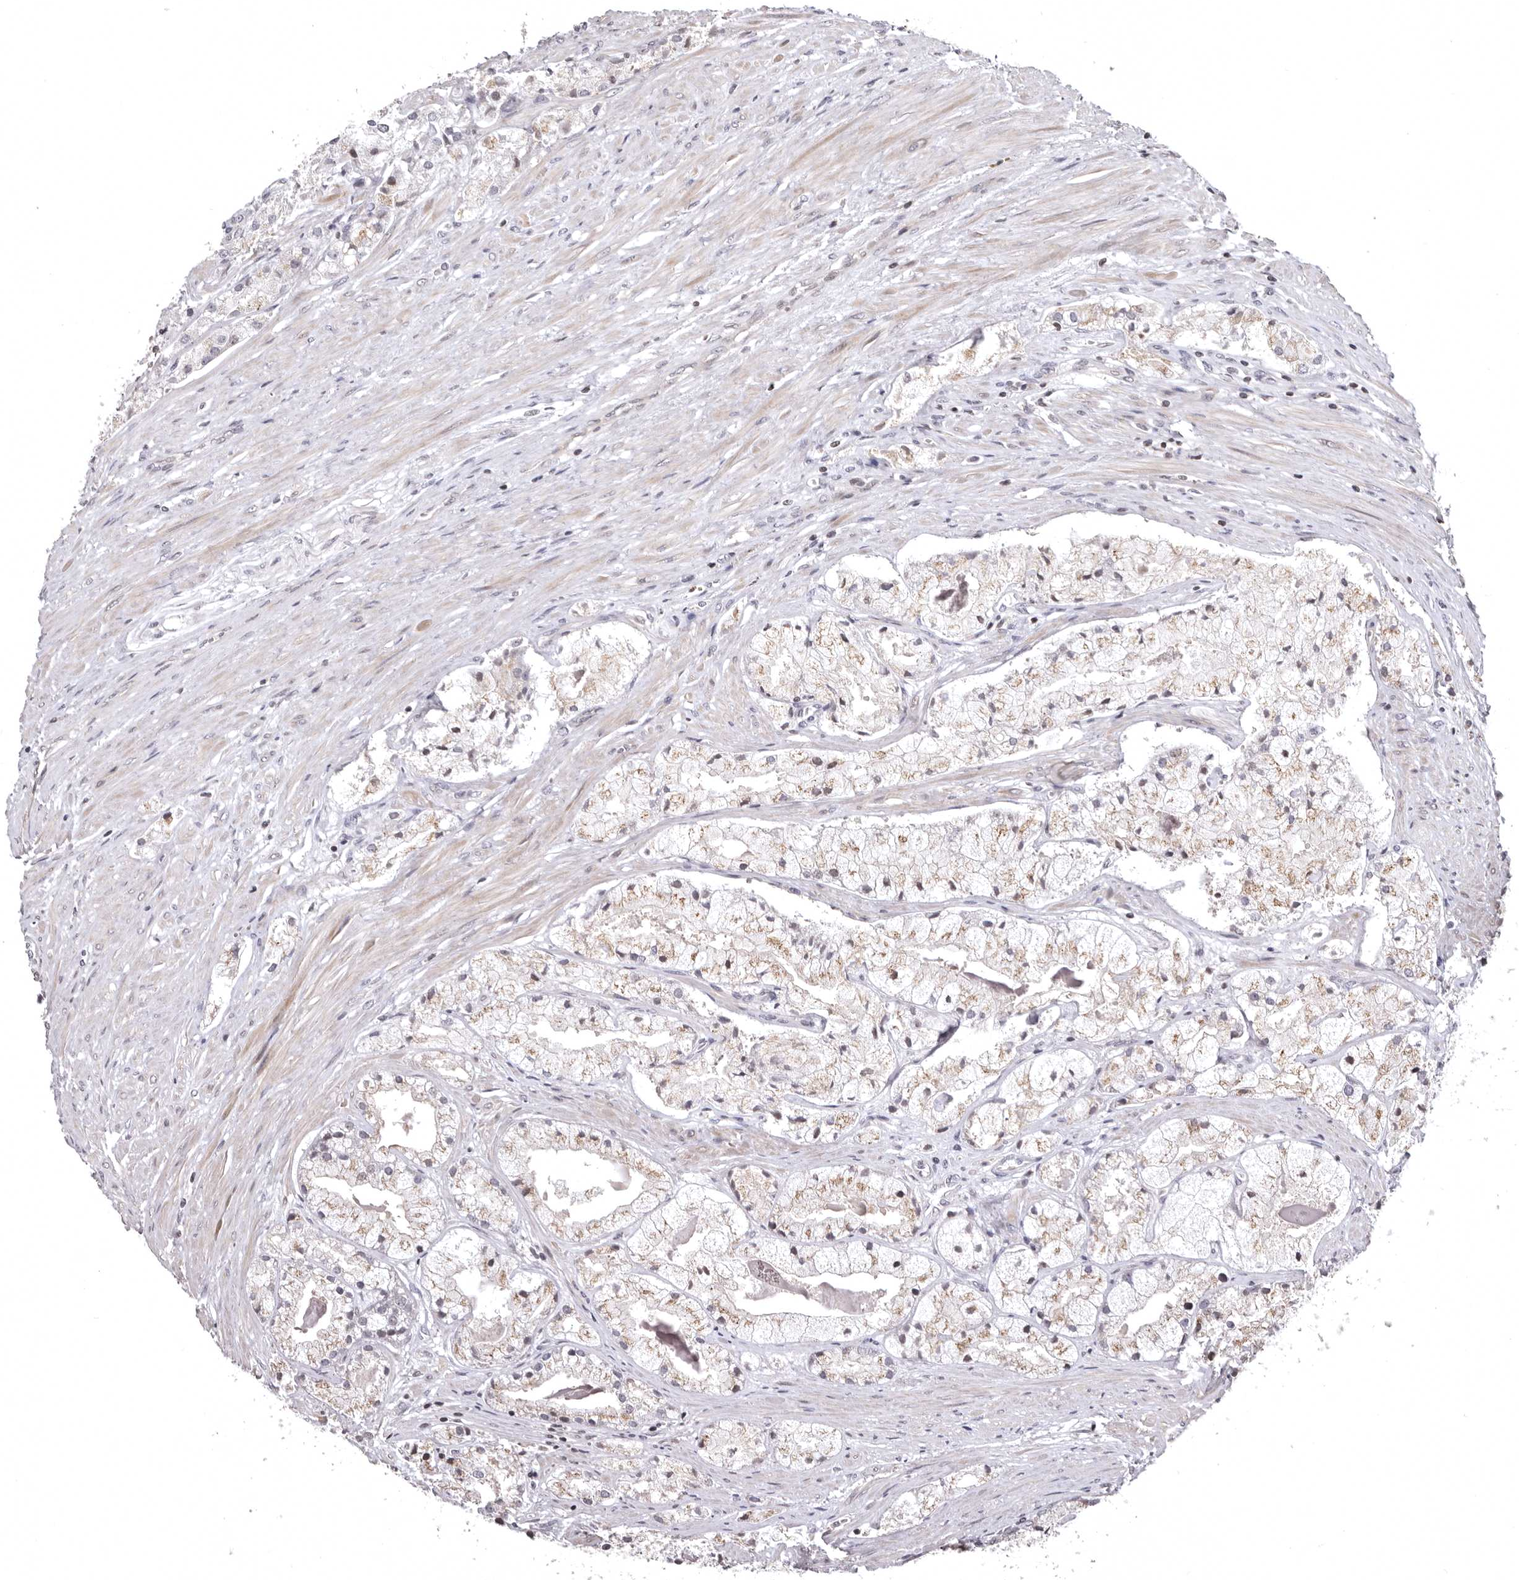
{"staining": {"intensity": "weak", "quantity": "<25%", "location": "nuclear"}, "tissue": "prostate cancer", "cell_type": "Tumor cells", "image_type": "cancer", "snomed": [{"axis": "morphology", "description": "Adenocarcinoma, High grade"}, {"axis": "topography", "description": "Prostate"}], "caption": "Immunohistochemistry (IHC) photomicrograph of adenocarcinoma (high-grade) (prostate) stained for a protein (brown), which demonstrates no expression in tumor cells.", "gene": "AZIN1", "patient": {"sex": "male", "age": 50}}